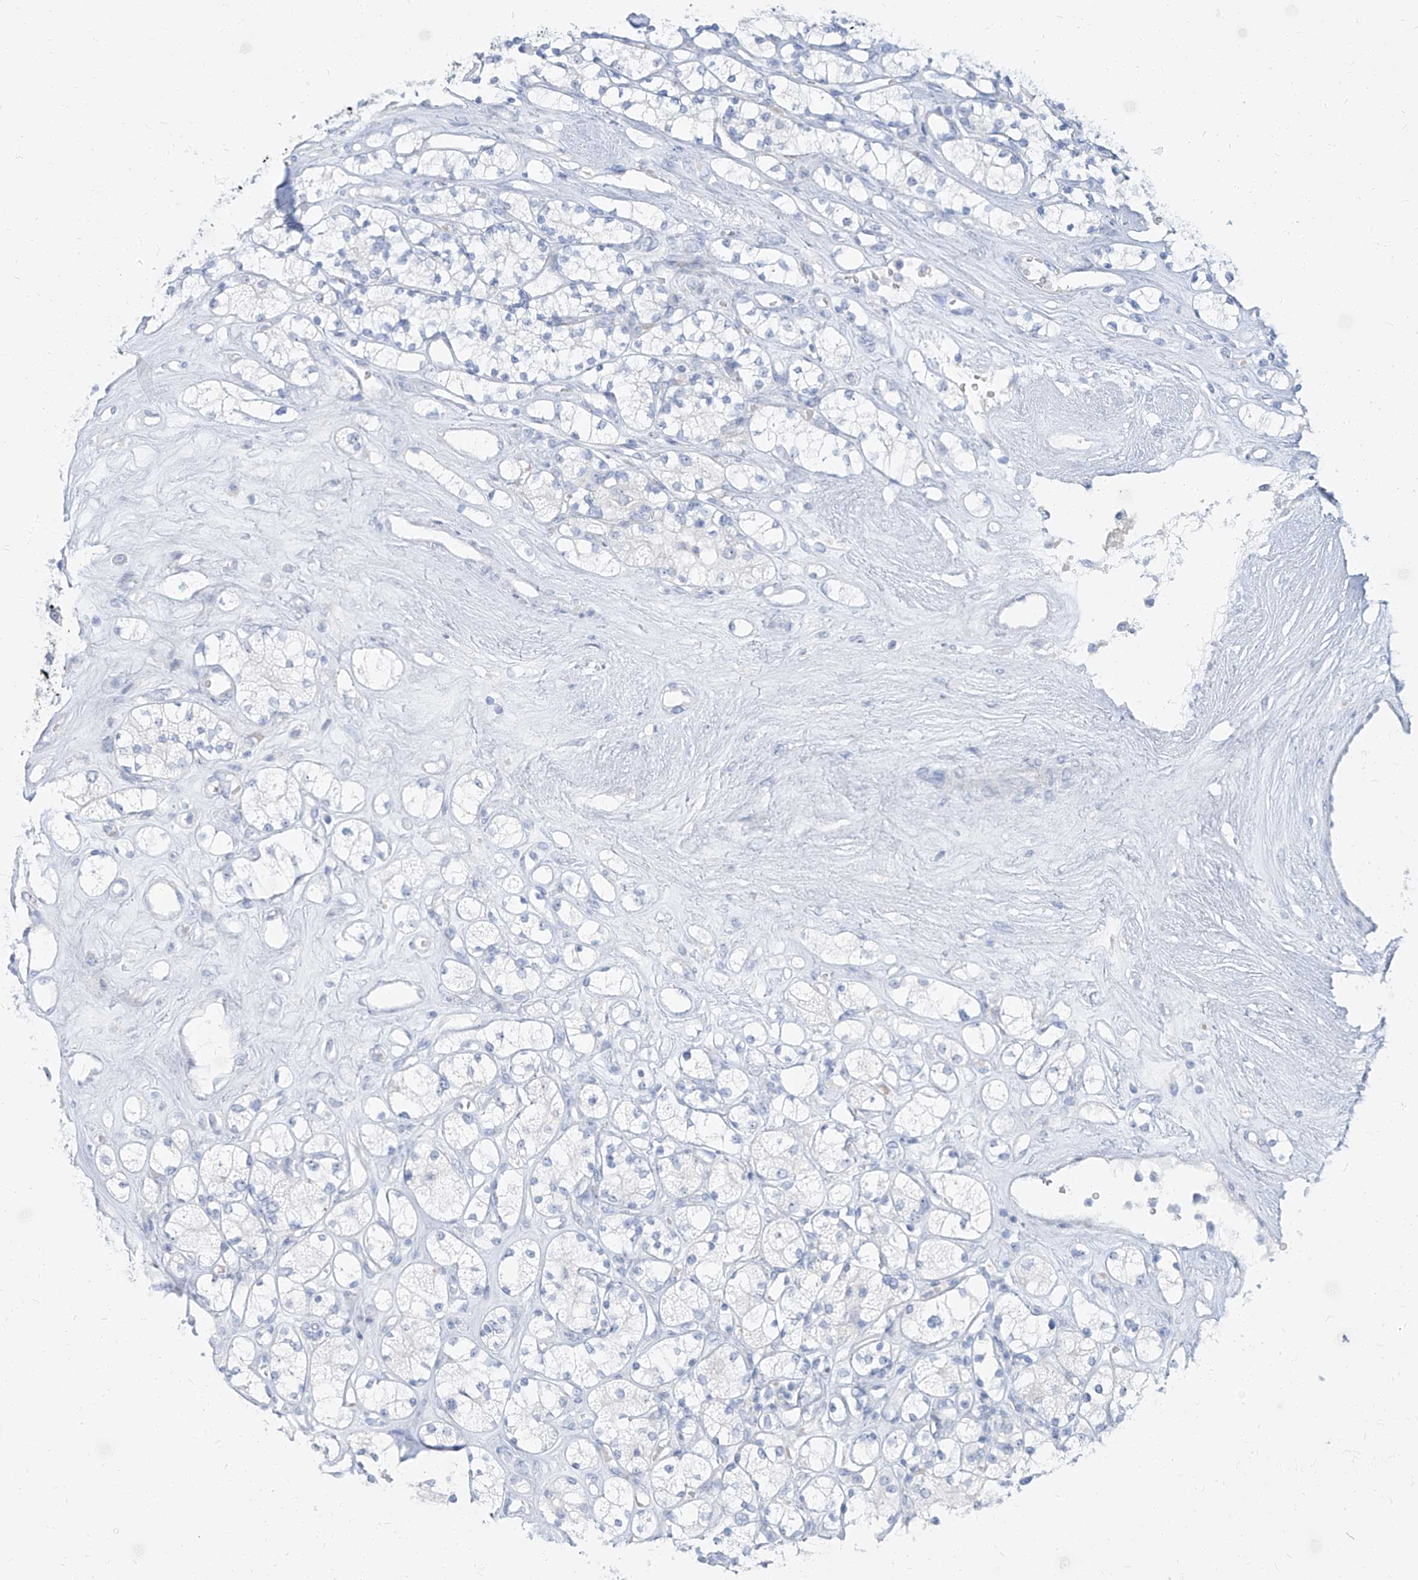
{"staining": {"intensity": "negative", "quantity": "none", "location": "none"}, "tissue": "renal cancer", "cell_type": "Tumor cells", "image_type": "cancer", "snomed": [{"axis": "morphology", "description": "Adenocarcinoma, NOS"}, {"axis": "topography", "description": "Kidney"}], "caption": "This is a image of IHC staining of renal cancer, which shows no staining in tumor cells.", "gene": "TXLNB", "patient": {"sex": "male", "age": 77}}